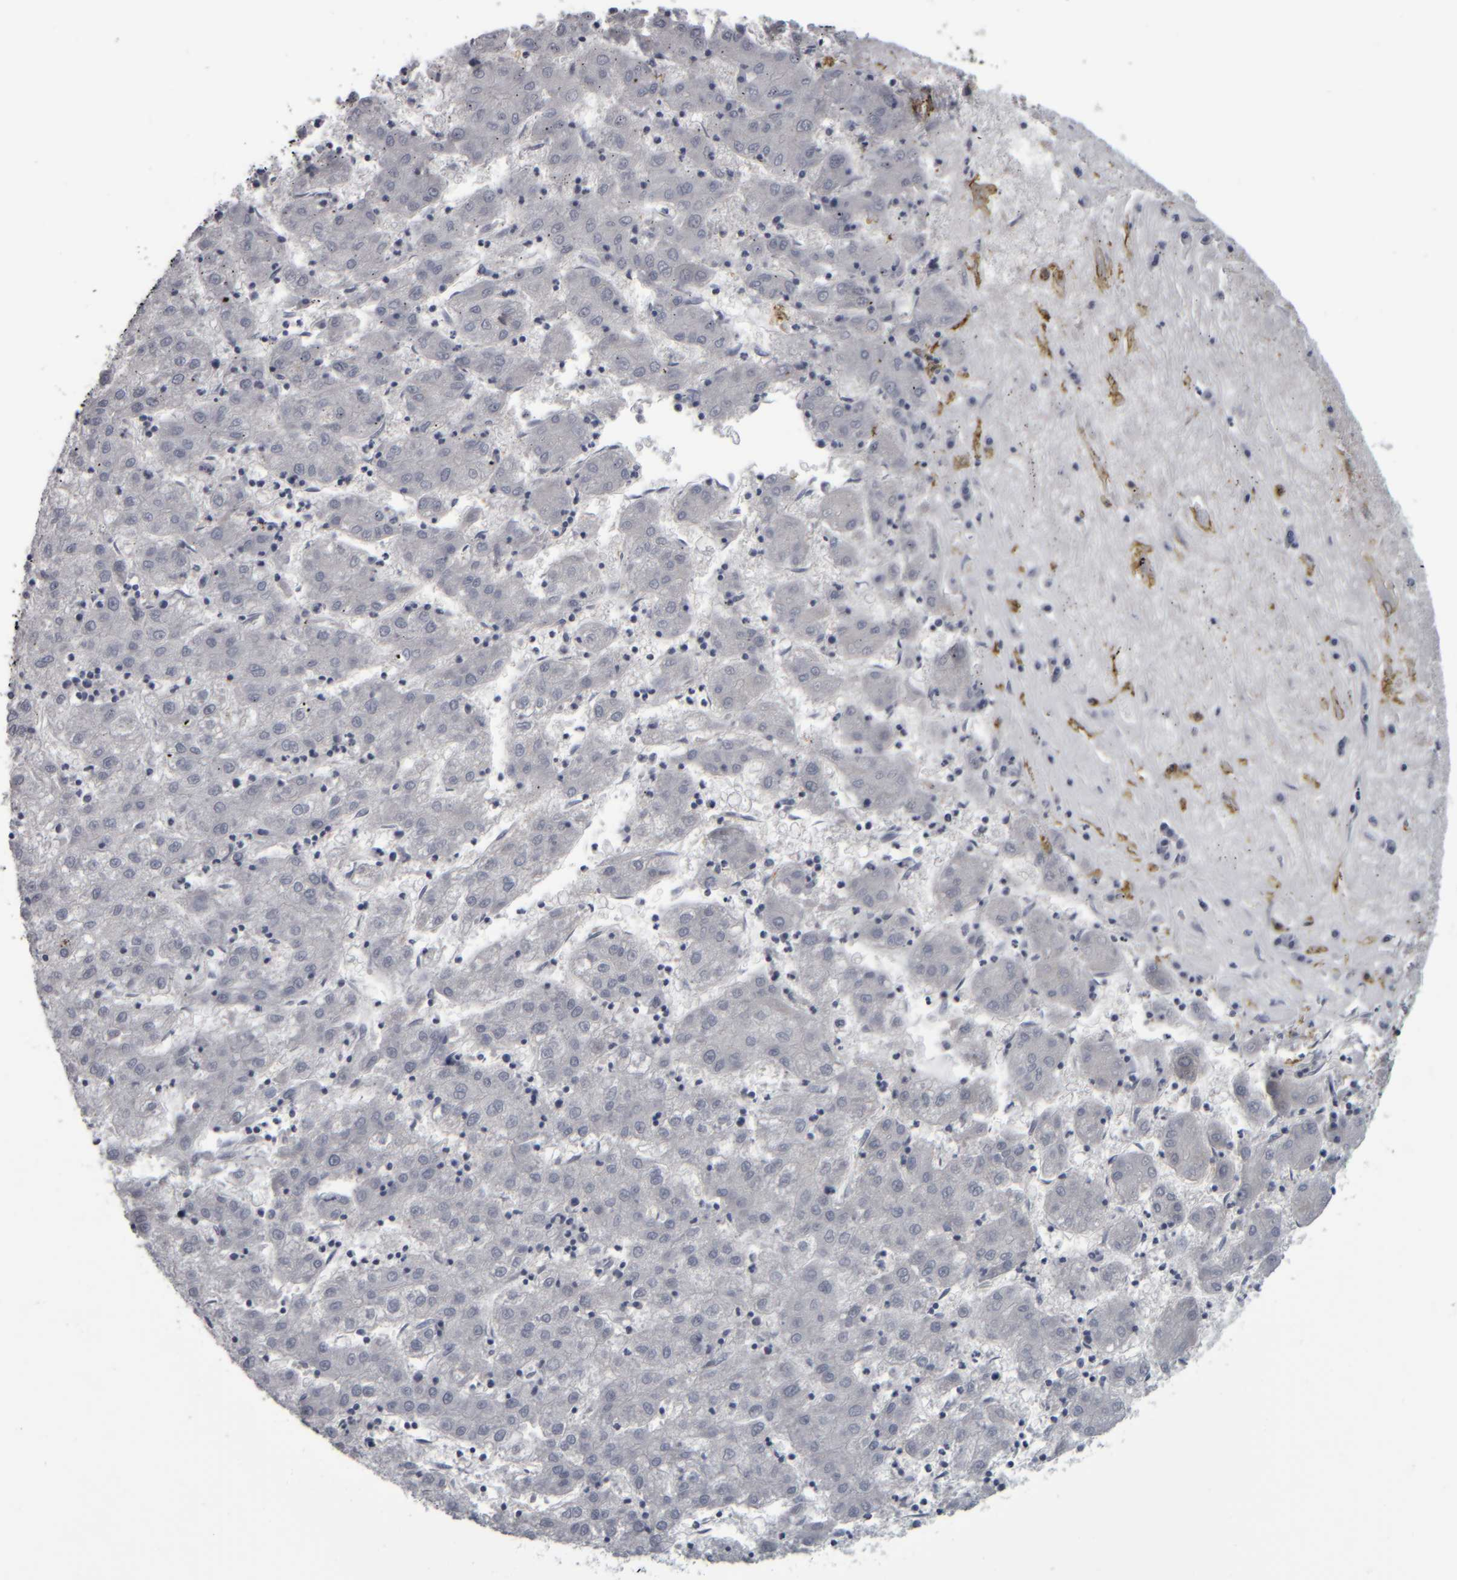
{"staining": {"intensity": "negative", "quantity": "none", "location": "none"}, "tissue": "liver cancer", "cell_type": "Tumor cells", "image_type": "cancer", "snomed": [{"axis": "morphology", "description": "Carcinoma, Hepatocellular, NOS"}, {"axis": "topography", "description": "Liver"}], "caption": "Immunohistochemistry (IHC) of liver cancer (hepatocellular carcinoma) reveals no expression in tumor cells.", "gene": "CAVIN4", "patient": {"sex": "male", "age": 72}}